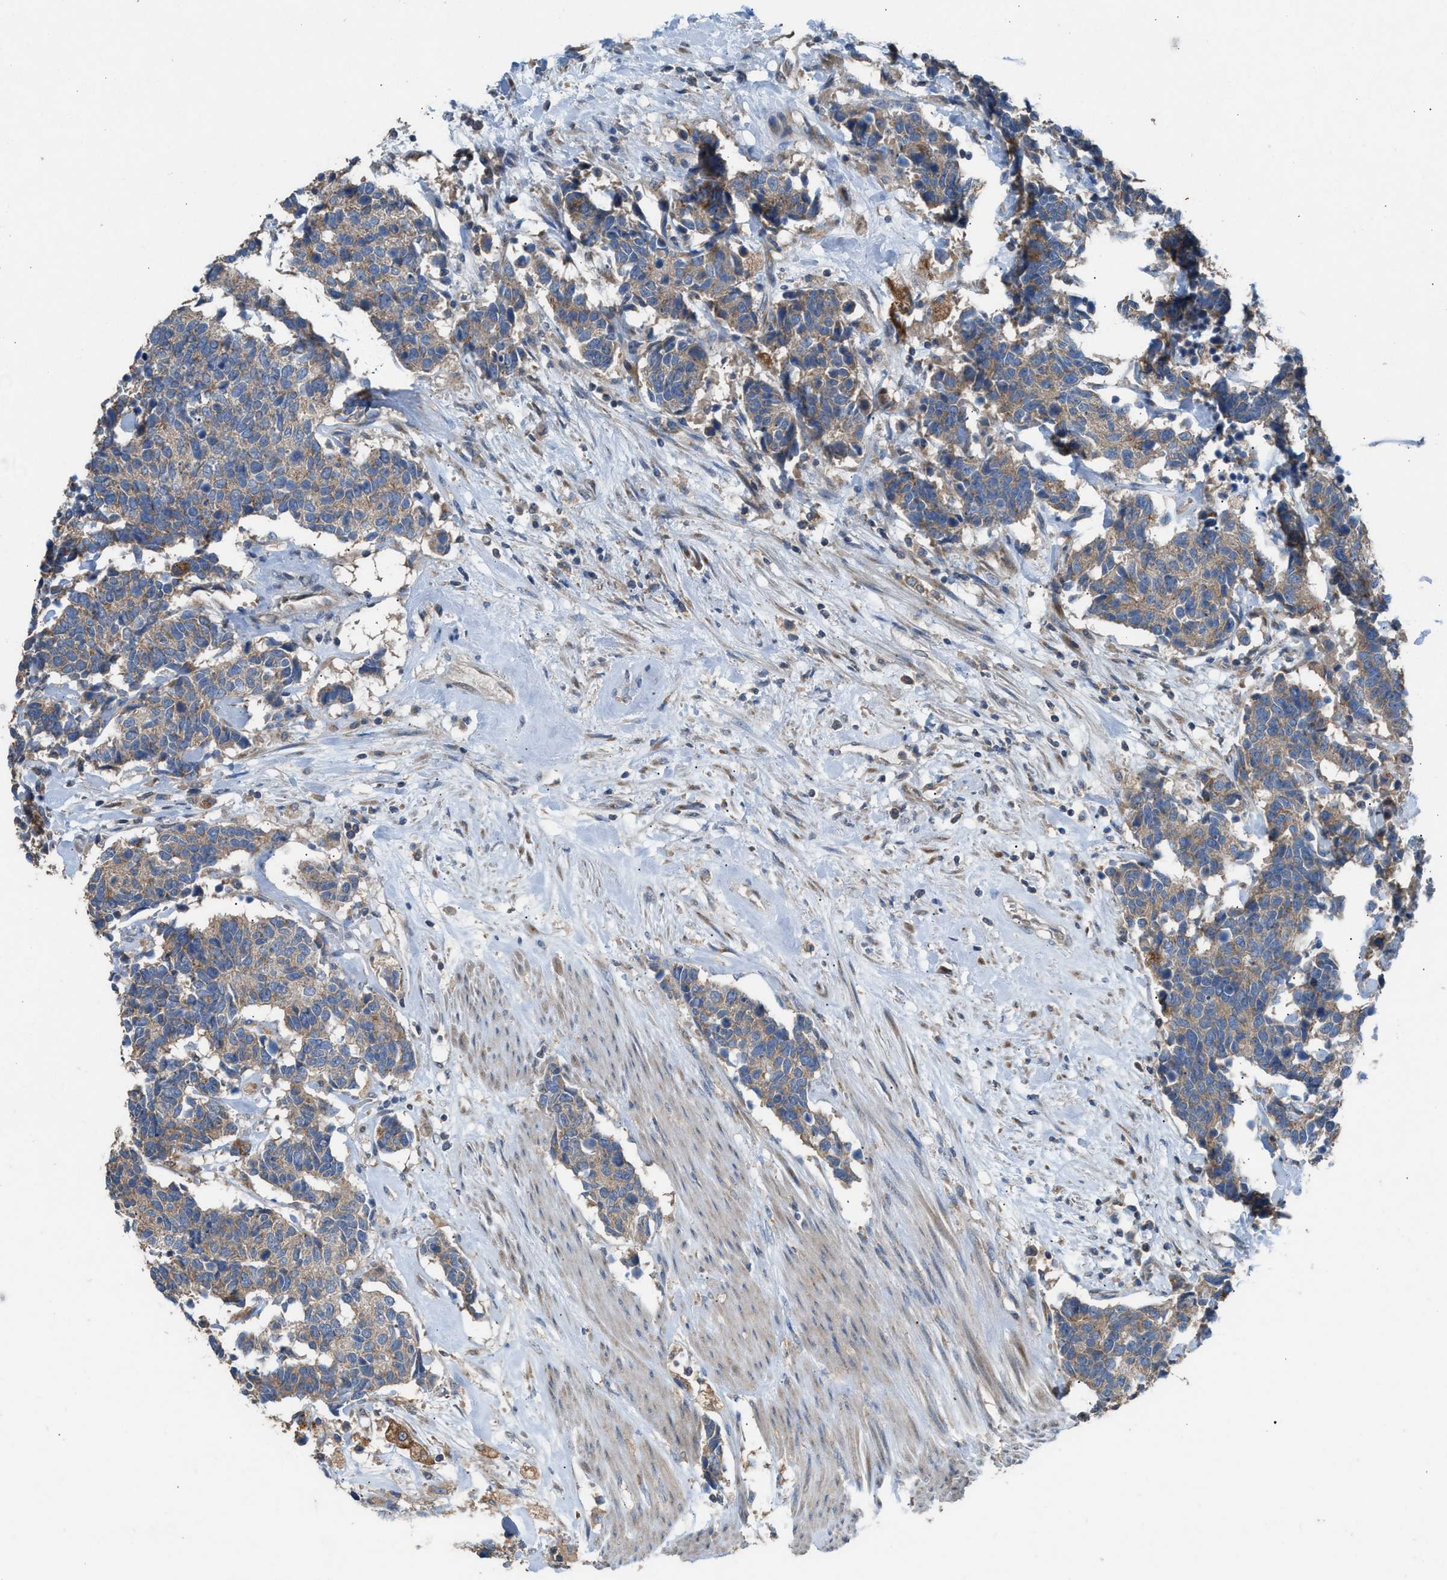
{"staining": {"intensity": "weak", "quantity": ">75%", "location": "cytoplasmic/membranous"}, "tissue": "carcinoid", "cell_type": "Tumor cells", "image_type": "cancer", "snomed": [{"axis": "morphology", "description": "Carcinoma, NOS"}, {"axis": "morphology", "description": "Carcinoid, malignant, NOS"}, {"axis": "topography", "description": "Urinary bladder"}], "caption": "Immunohistochemical staining of human malignant carcinoid displays low levels of weak cytoplasmic/membranous protein positivity in approximately >75% of tumor cells. (brown staining indicates protein expression, while blue staining denotes nuclei).", "gene": "TPK1", "patient": {"sex": "male", "age": 57}}